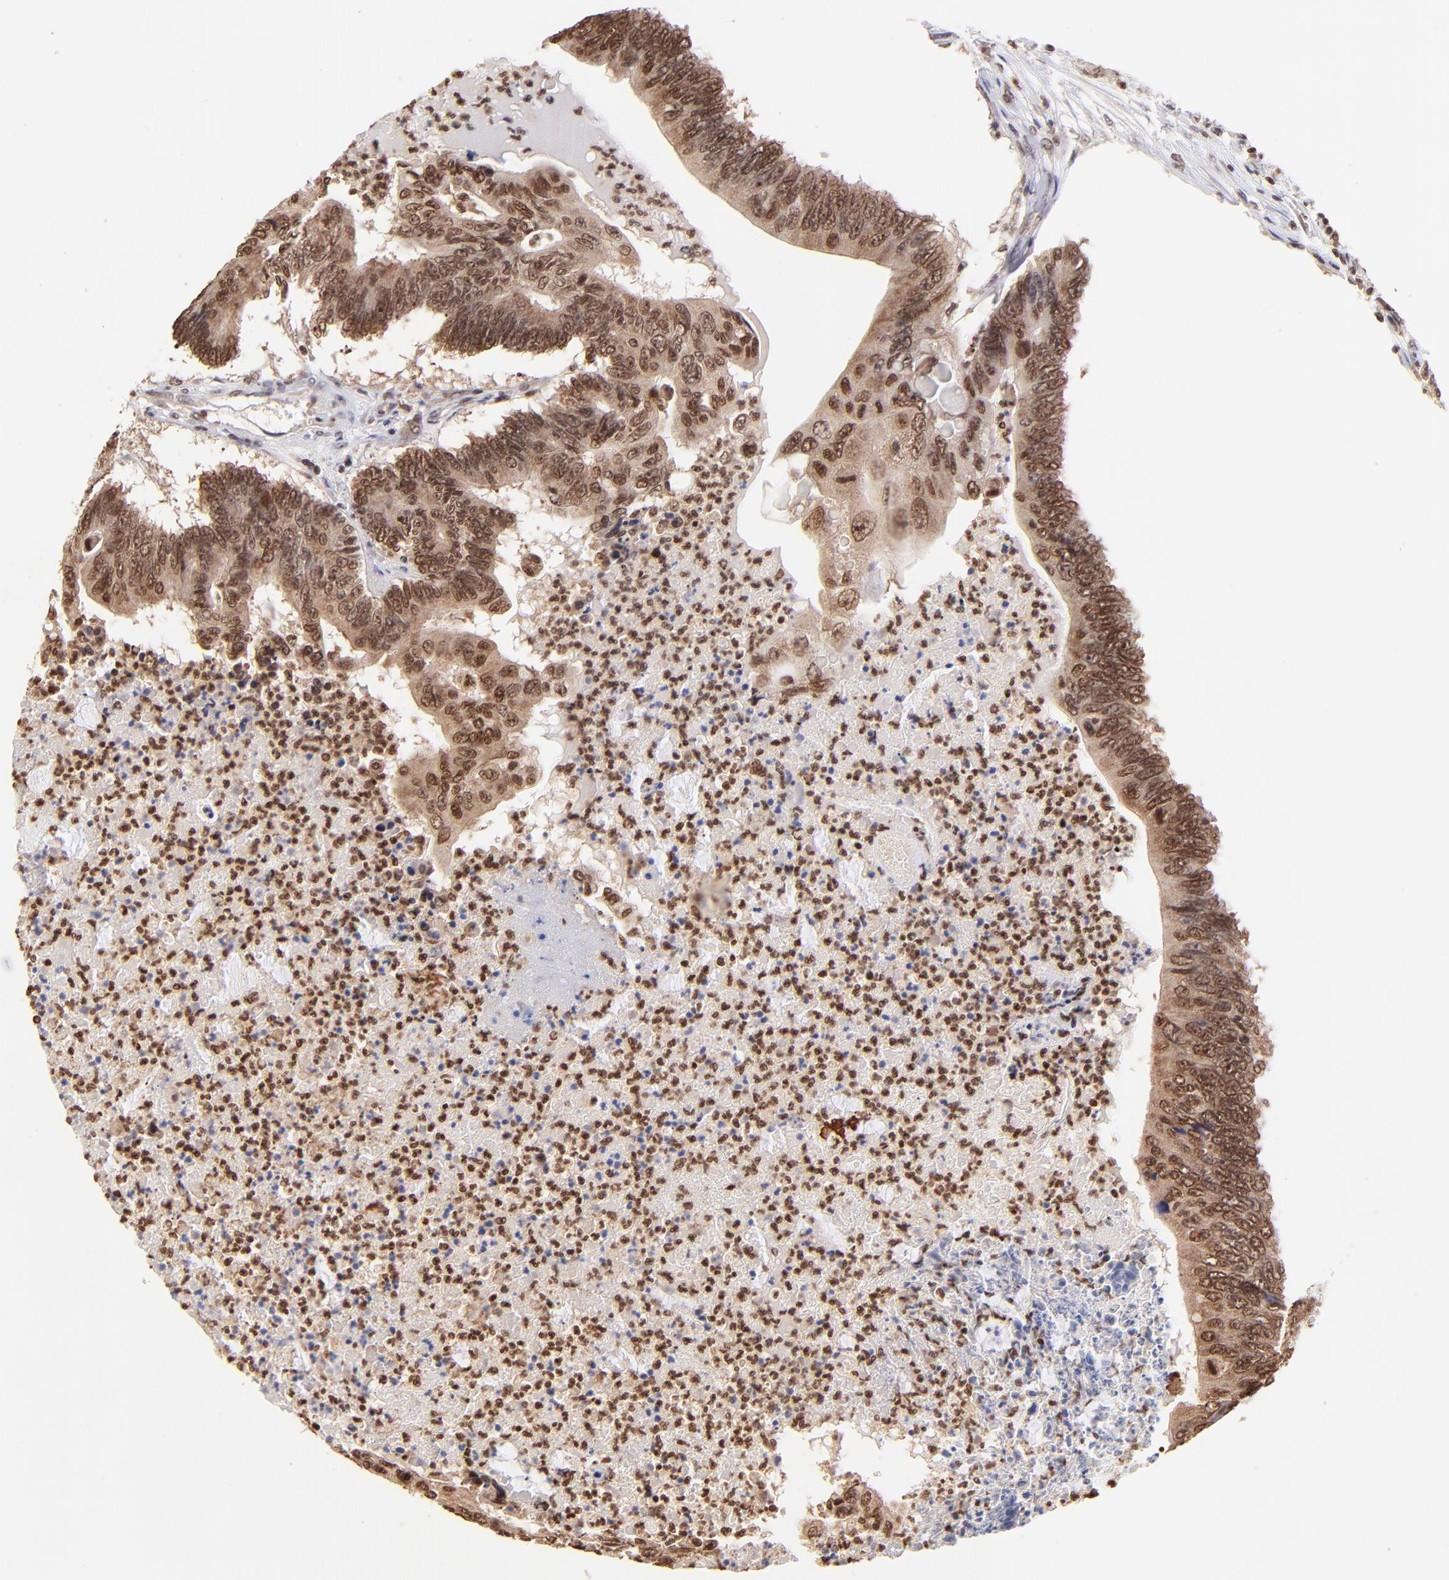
{"staining": {"intensity": "moderate", "quantity": ">75%", "location": "cytoplasmic/membranous,nuclear"}, "tissue": "colorectal cancer", "cell_type": "Tumor cells", "image_type": "cancer", "snomed": [{"axis": "morphology", "description": "Adenocarcinoma, NOS"}, {"axis": "topography", "description": "Colon"}], "caption": "DAB (3,3'-diaminobenzidine) immunohistochemical staining of human colorectal cancer (adenocarcinoma) demonstrates moderate cytoplasmic/membranous and nuclear protein expression in approximately >75% of tumor cells.", "gene": "WDR25", "patient": {"sex": "male", "age": 65}}